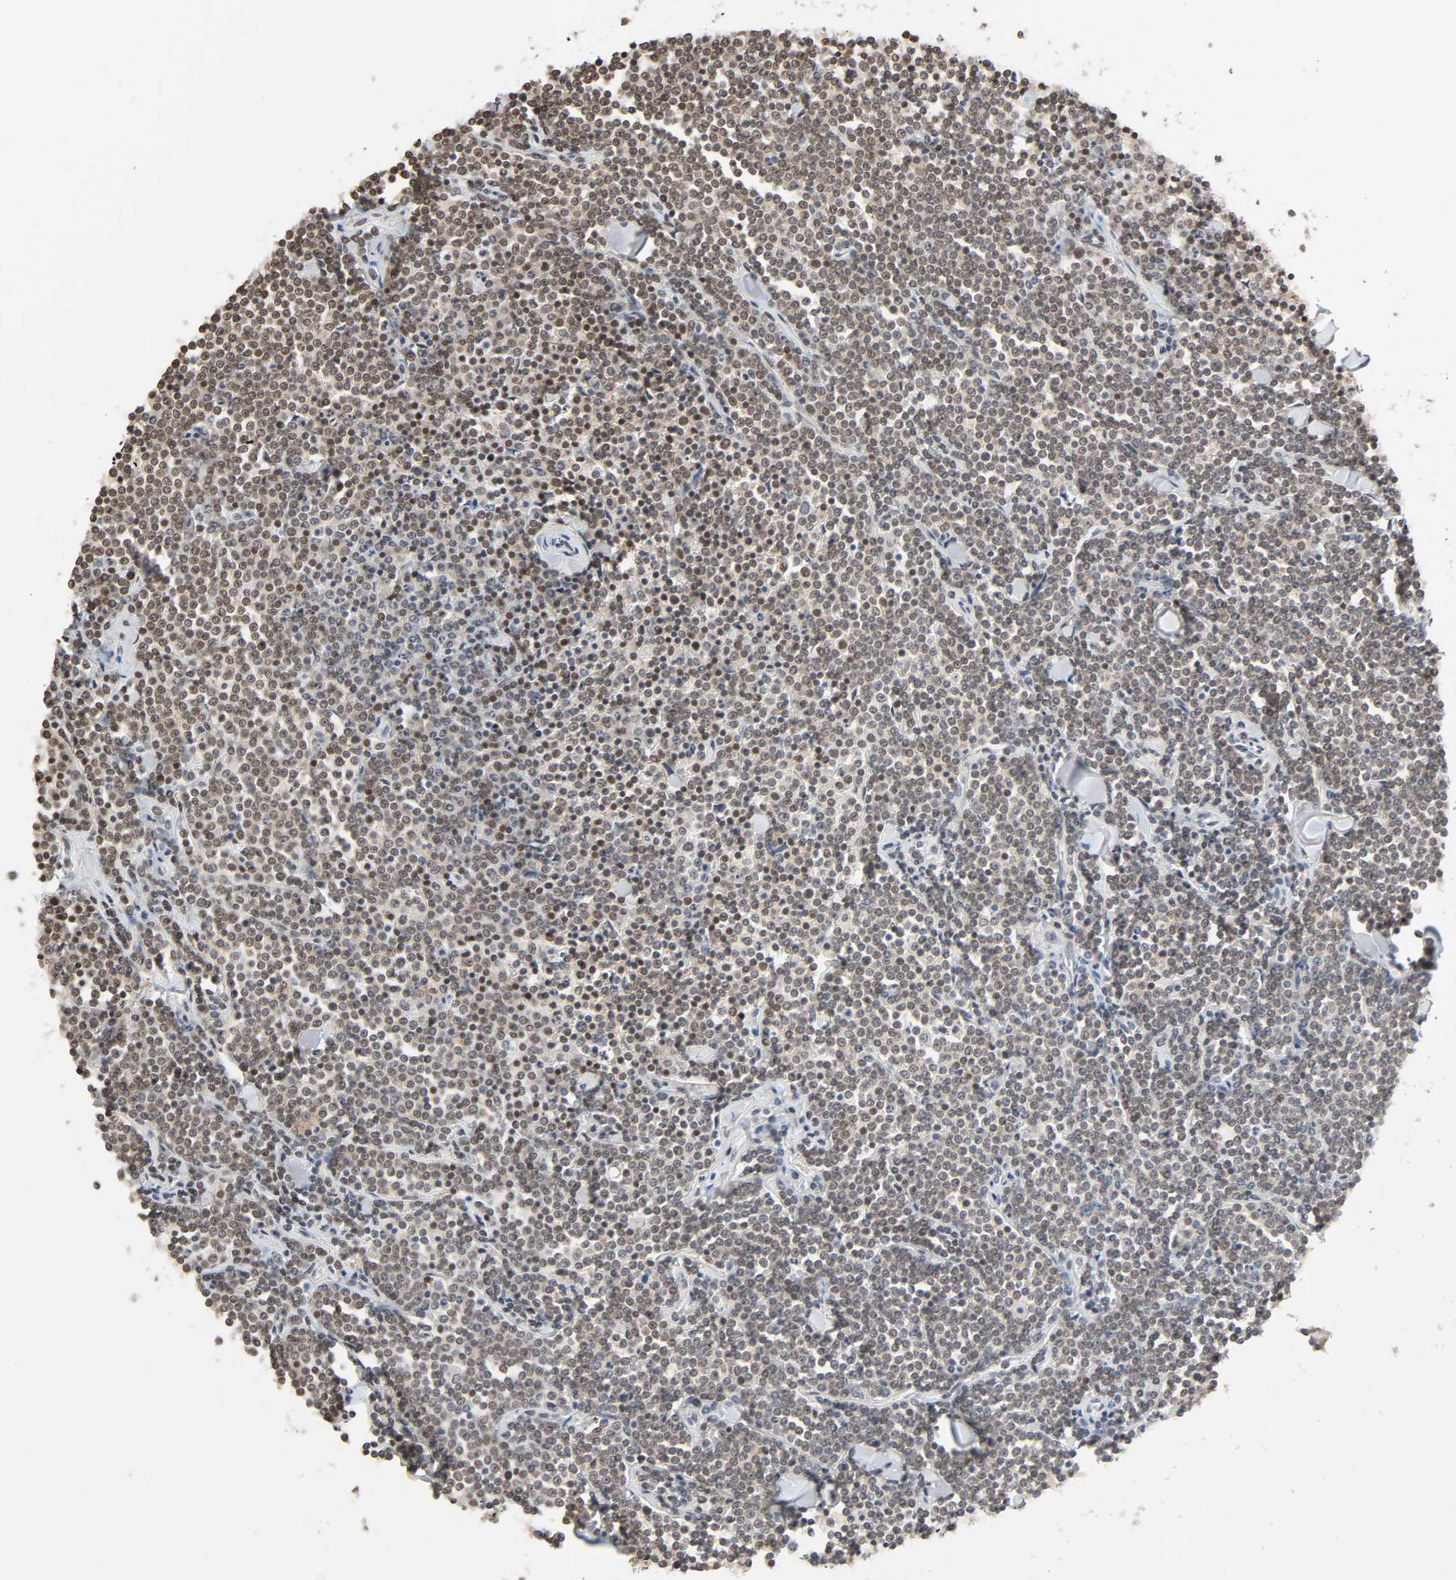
{"staining": {"intensity": "moderate", "quantity": ">75%", "location": "cytoplasmic/membranous"}, "tissue": "lymphoma", "cell_type": "Tumor cells", "image_type": "cancer", "snomed": [{"axis": "morphology", "description": "Malignant lymphoma, non-Hodgkin's type, Low grade"}, {"axis": "topography", "description": "Soft tissue"}], "caption": "This micrograph shows lymphoma stained with immunohistochemistry to label a protein in brown. The cytoplasmic/membranous of tumor cells show moderate positivity for the protein. Nuclei are counter-stained blue.", "gene": "STK4", "patient": {"sex": "male", "age": 92}}